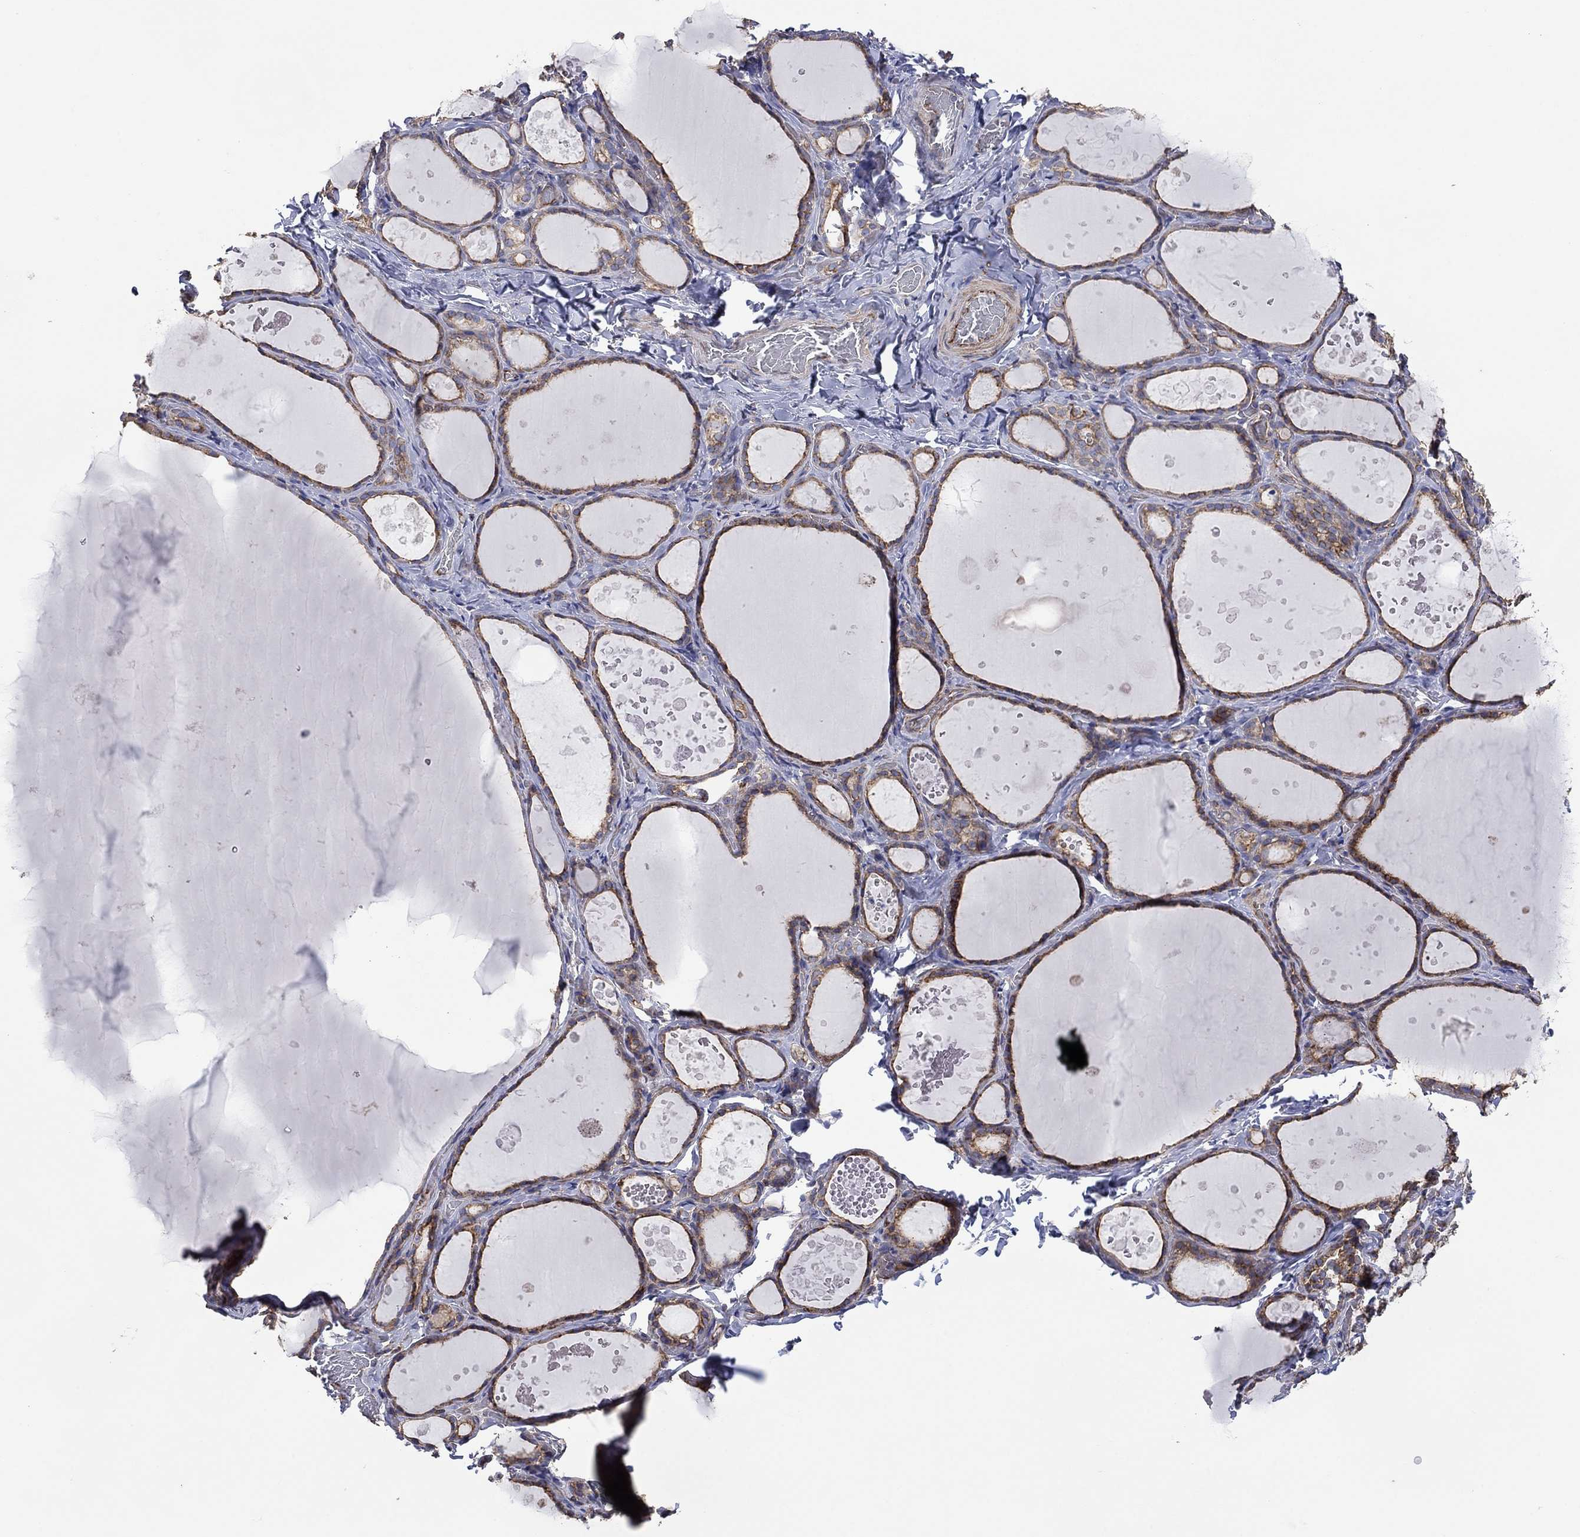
{"staining": {"intensity": "moderate", "quantity": "25%-75%", "location": "cytoplasmic/membranous"}, "tissue": "thyroid gland", "cell_type": "Glandular cells", "image_type": "normal", "snomed": [{"axis": "morphology", "description": "Normal tissue, NOS"}, {"axis": "topography", "description": "Thyroid gland"}], "caption": "IHC micrograph of normal human thyroid gland stained for a protein (brown), which exhibits medium levels of moderate cytoplasmic/membranous expression in about 25%-75% of glandular cells.", "gene": "TPRN", "patient": {"sex": "female", "age": 56}}